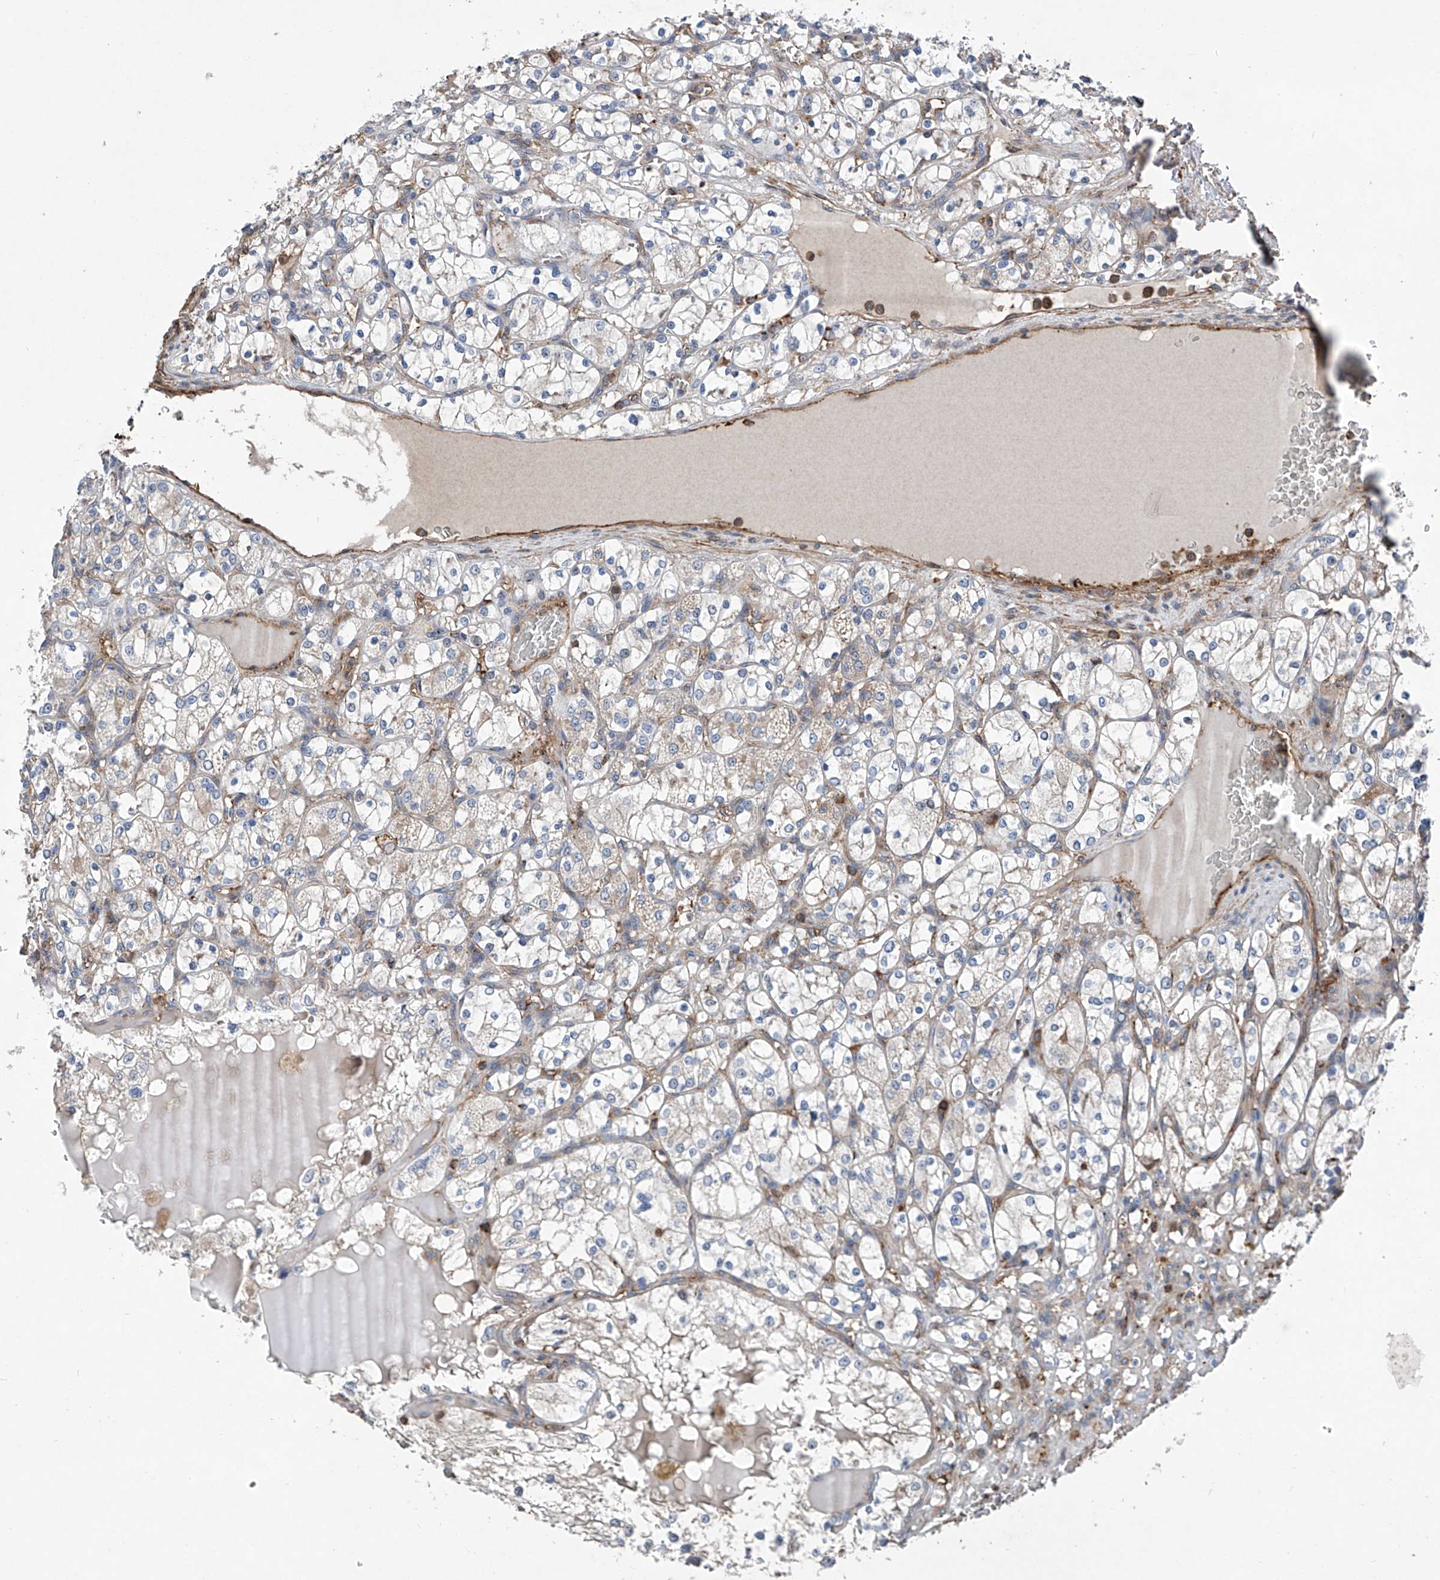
{"staining": {"intensity": "negative", "quantity": "none", "location": "none"}, "tissue": "renal cancer", "cell_type": "Tumor cells", "image_type": "cancer", "snomed": [{"axis": "morphology", "description": "Adenocarcinoma, NOS"}, {"axis": "topography", "description": "Kidney"}], "caption": "This is an immunohistochemistry photomicrograph of renal cancer. There is no staining in tumor cells.", "gene": "NT5C3A", "patient": {"sex": "female", "age": 69}}